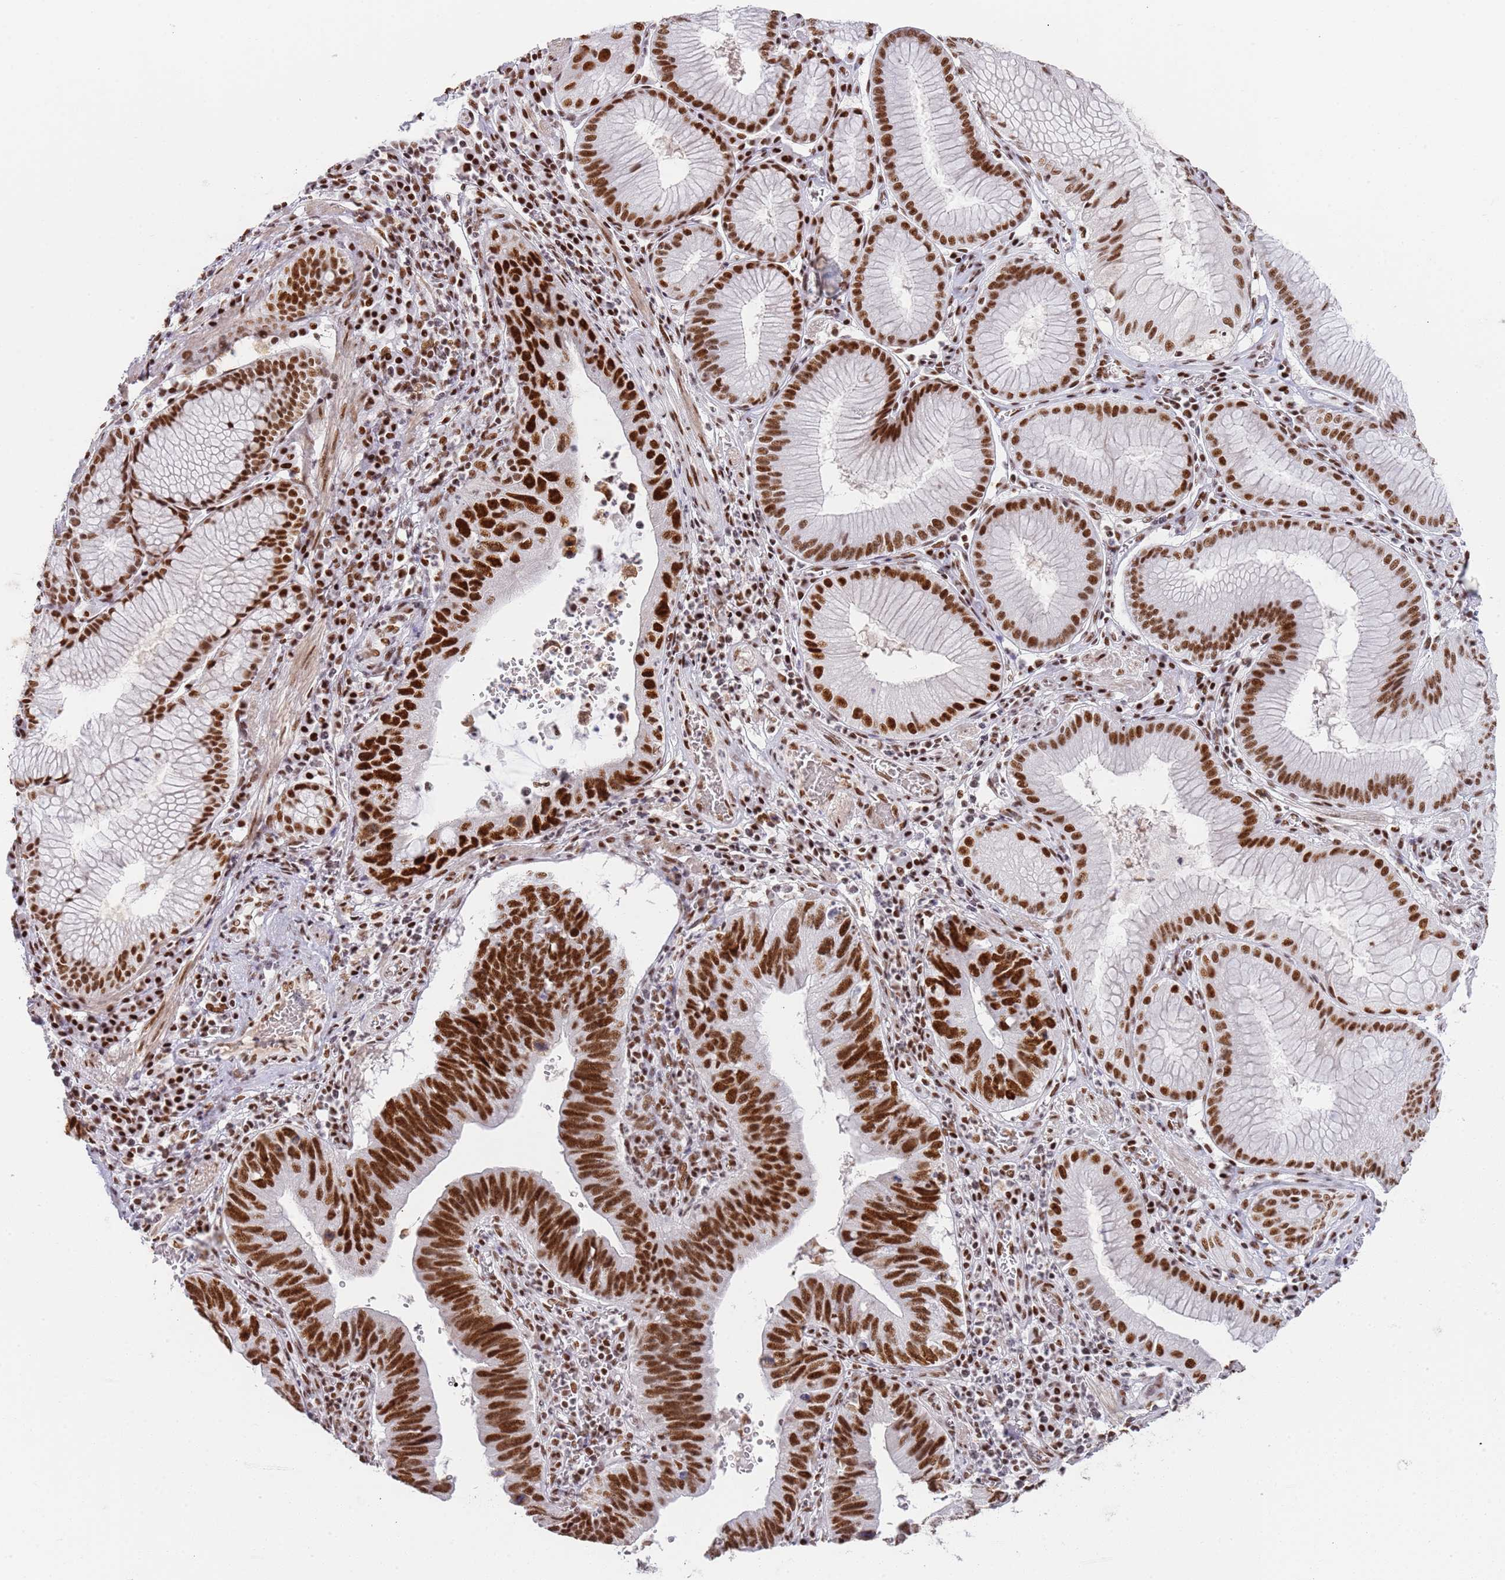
{"staining": {"intensity": "strong", "quantity": ">75%", "location": "nuclear"}, "tissue": "stomach cancer", "cell_type": "Tumor cells", "image_type": "cancer", "snomed": [{"axis": "morphology", "description": "Adenocarcinoma, NOS"}, {"axis": "topography", "description": "Stomach"}], "caption": "Tumor cells show high levels of strong nuclear staining in about >75% of cells in human stomach cancer.", "gene": "AKAP8L", "patient": {"sex": "male", "age": 59}}